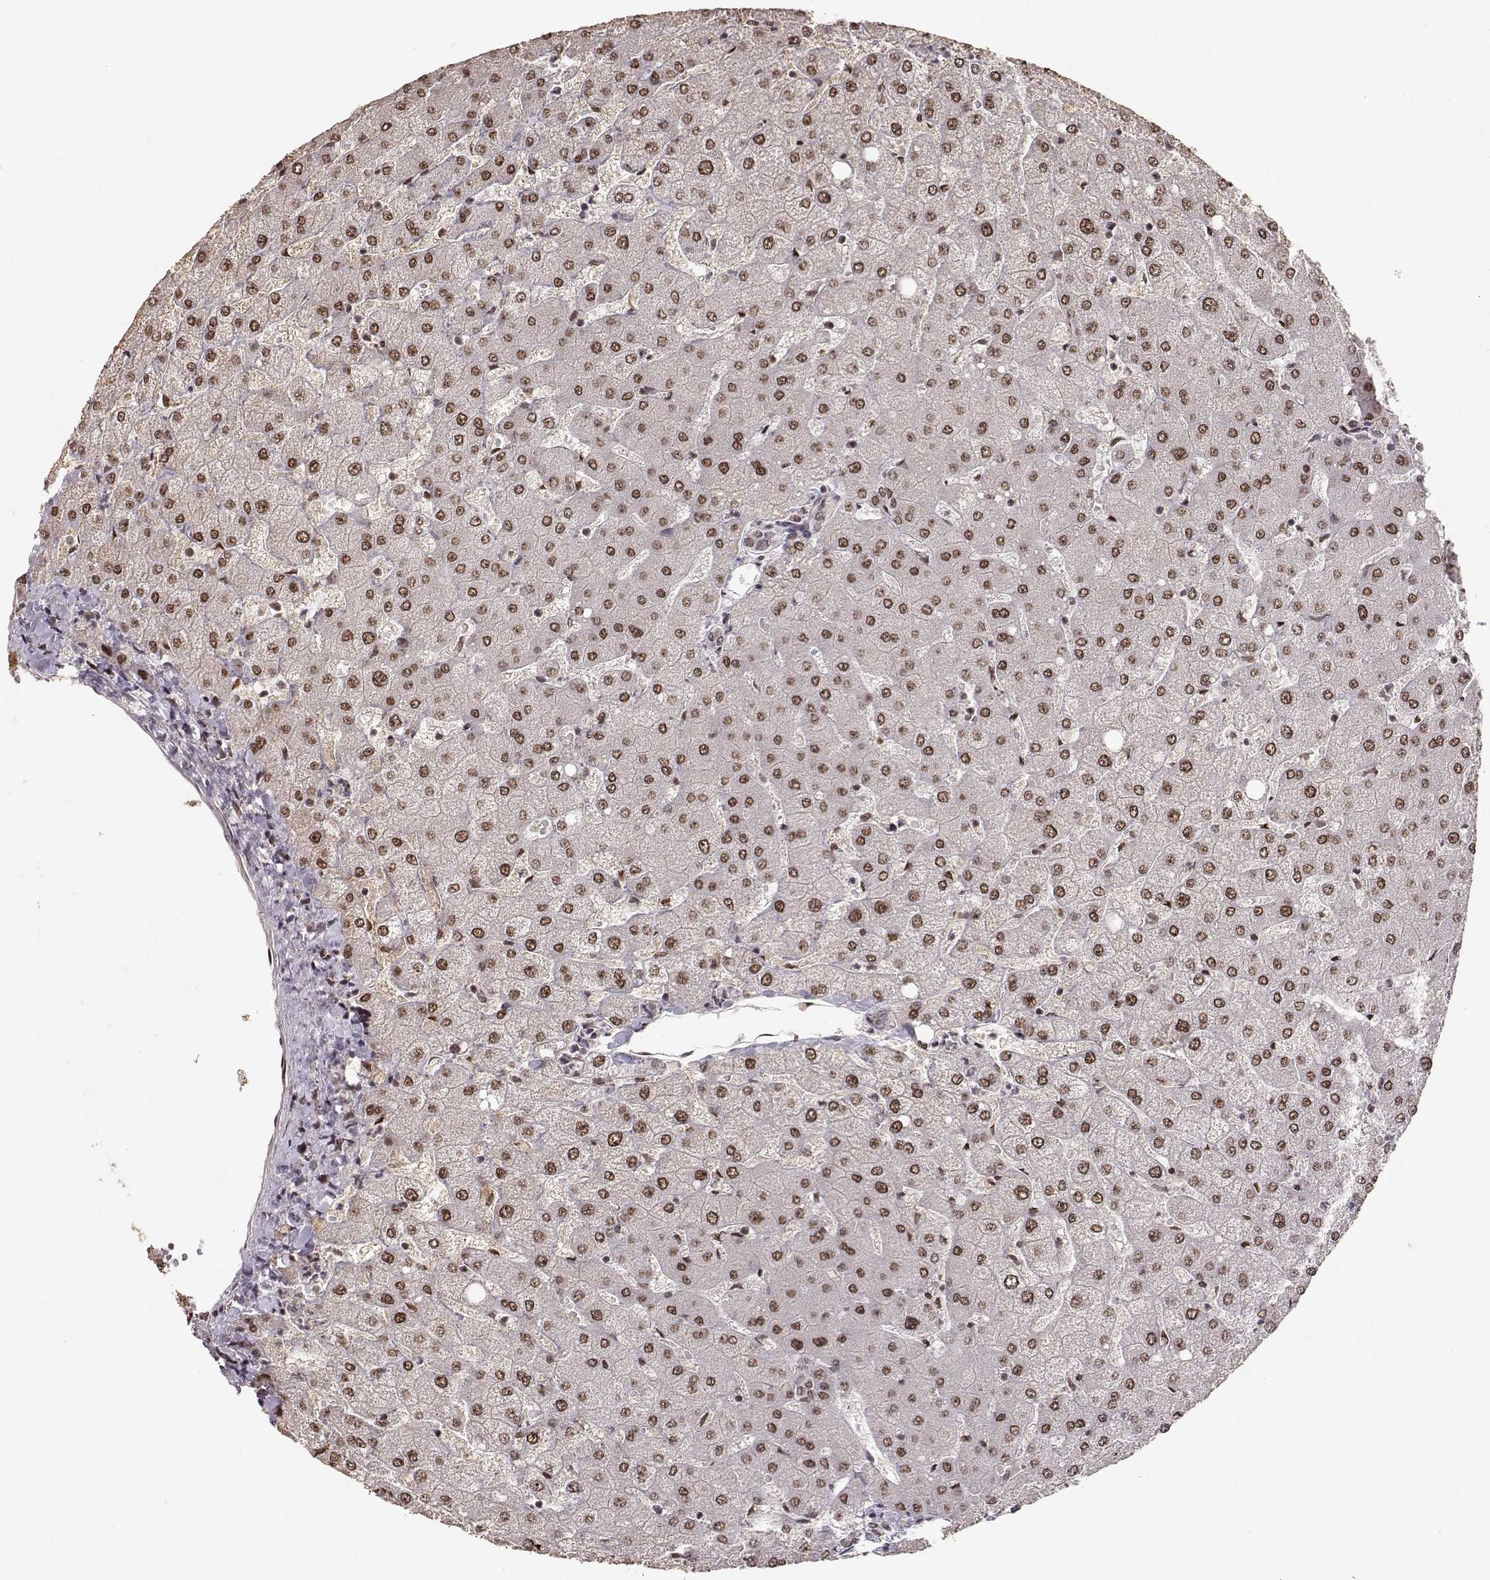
{"staining": {"intensity": "negative", "quantity": "none", "location": "none"}, "tissue": "liver", "cell_type": "Cholangiocytes", "image_type": "normal", "snomed": [{"axis": "morphology", "description": "Normal tissue, NOS"}, {"axis": "topography", "description": "Liver"}], "caption": "The immunohistochemistry (IHC) histopathology image has no significant expression in cholangiocytes of liver. The staining is performed using DAB brown chromogen with nuclei counter-stained in using hematoxylin.", "gene": "CSNK2A1", "patient": {"sex": "female", "age": 54}}